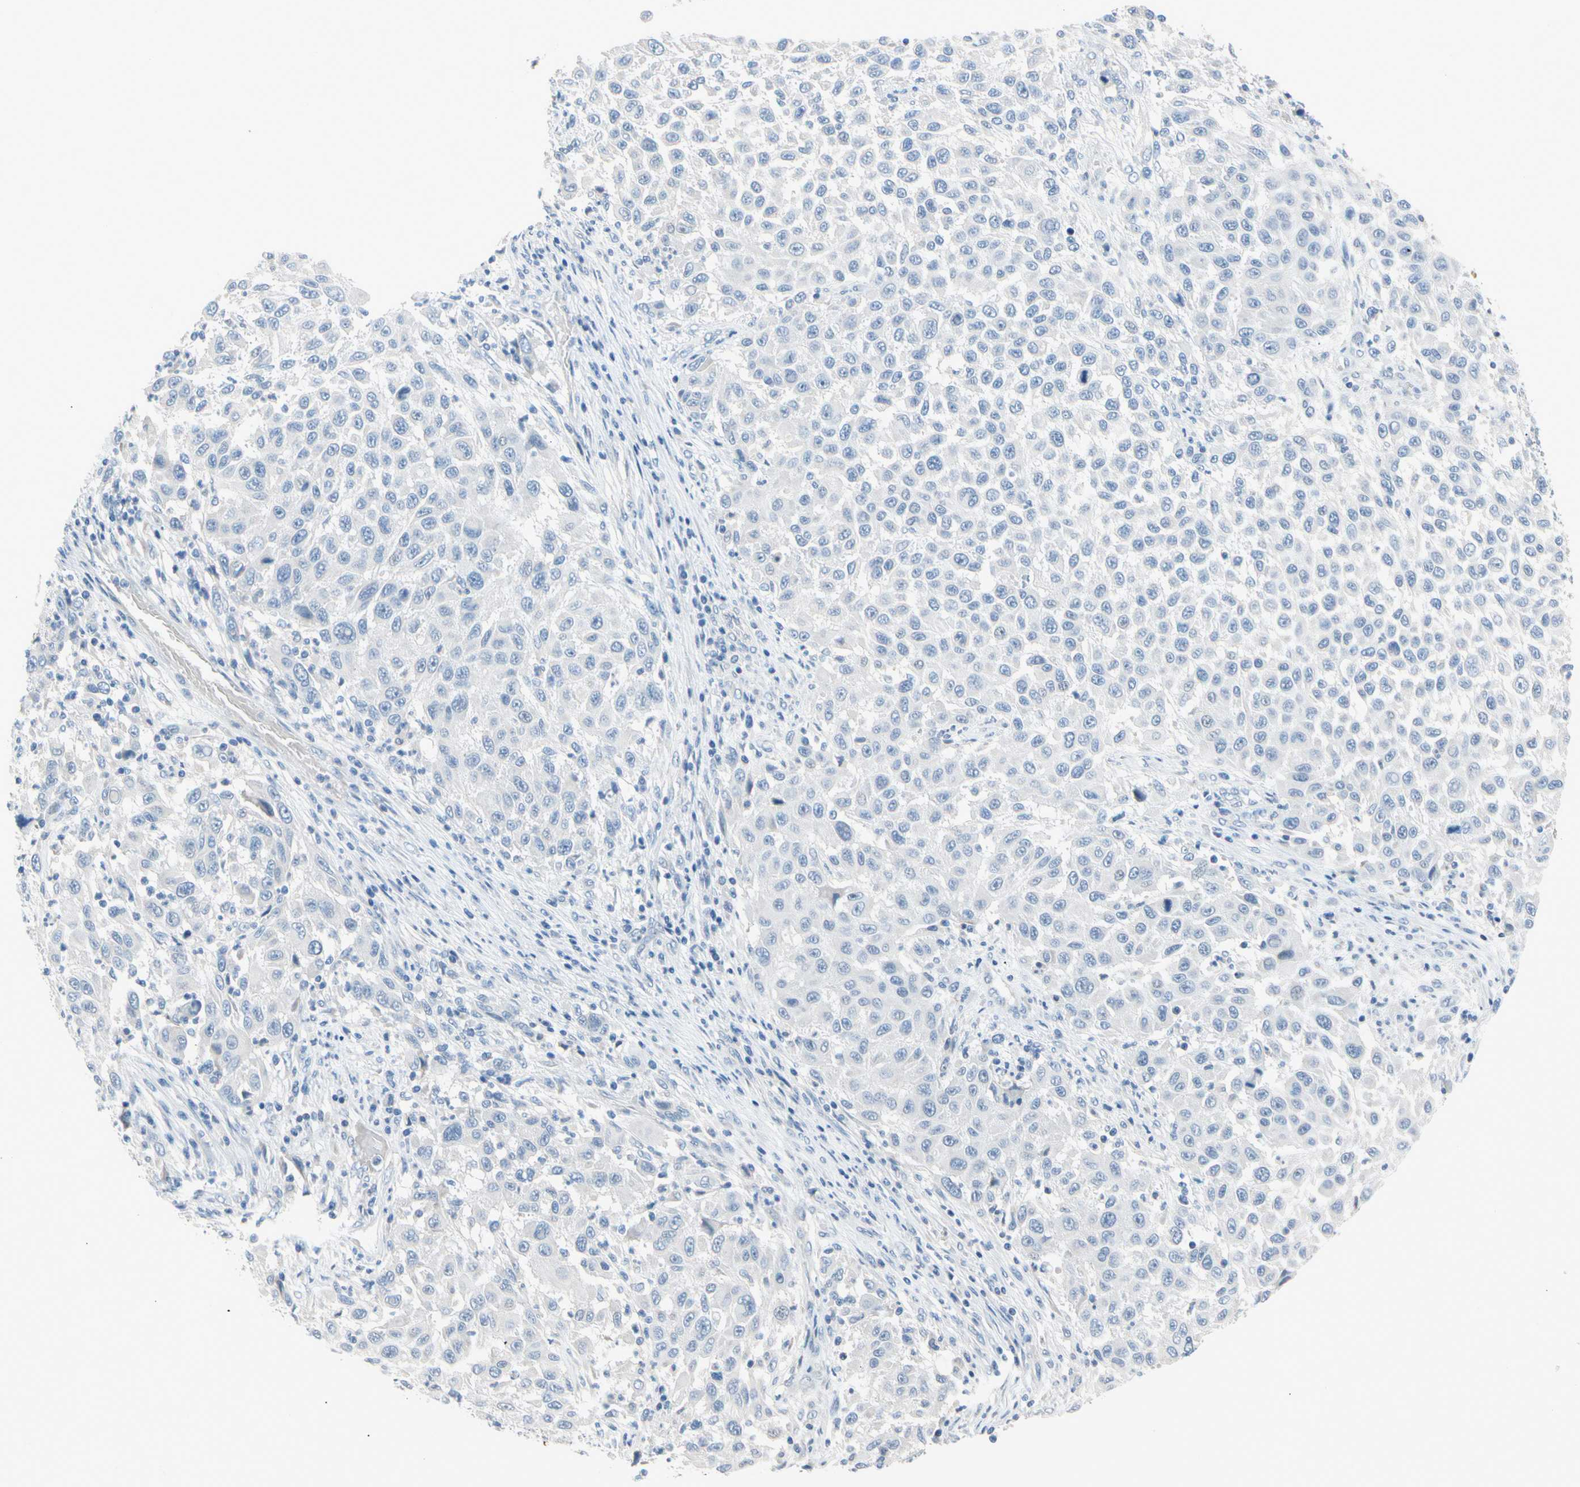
{"staining": {"intensity": "negative", "quantity": "none", "location": "none"}, "tissue": "melanoma", "cell_type": "Tumor cells", "image_type": "cancer", "snomed": [{"axis": "morphology", "description": "Malignant melanoma, Metastatic site"}, {"axis": "topography", "description": "Lymph node"}], "caption": "Malignant melanoma (metastatic site) stained for a protein using immunohistochemistry exhibits no positivity tumor cells.", "gene": "MARK1", "patient": {"sex": "male", "age": 61}}